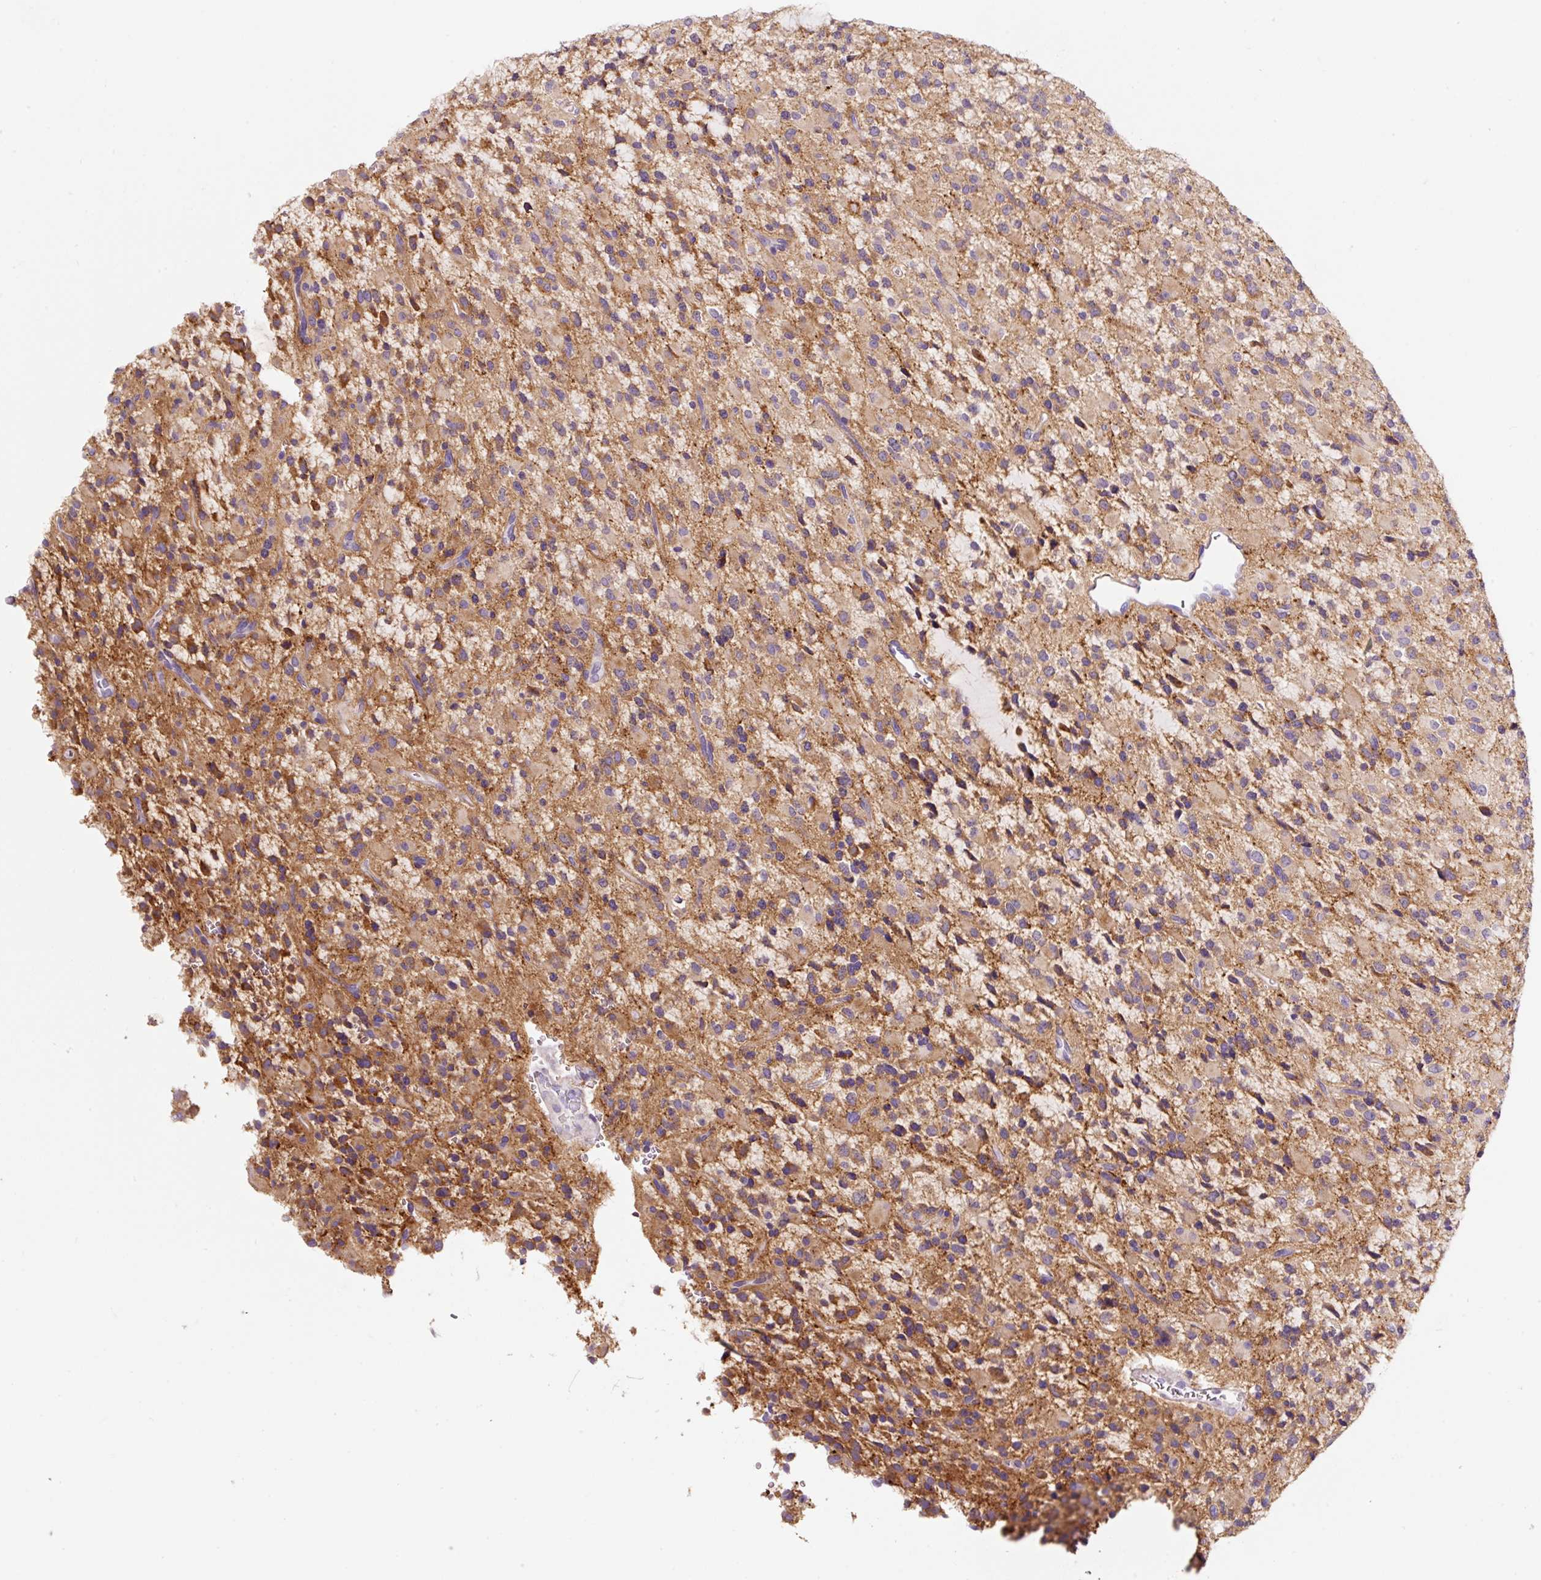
{"staining": {"intensity": "negative", "quantity": "none", "location": "none"}, "tissue": "glioma", "cell_type": "Tumor cells", "image_type": "cancer", "snomed": [{"axis": "morphology", "description": "Glioma, malignant, High grade"}, {"axis": "topography", "description": "Brain"}], "caption": "Immunohistochemical staining of human glioma demonstrates no significant positivity in tumor cells. The staining is performed using DAB (3,3'-diaminobenzidine) brown chromogen with nuclei counter-stained in using hematoxylin.", "gene": "SYP", "patient": {"sex": "male", "age": 34}}